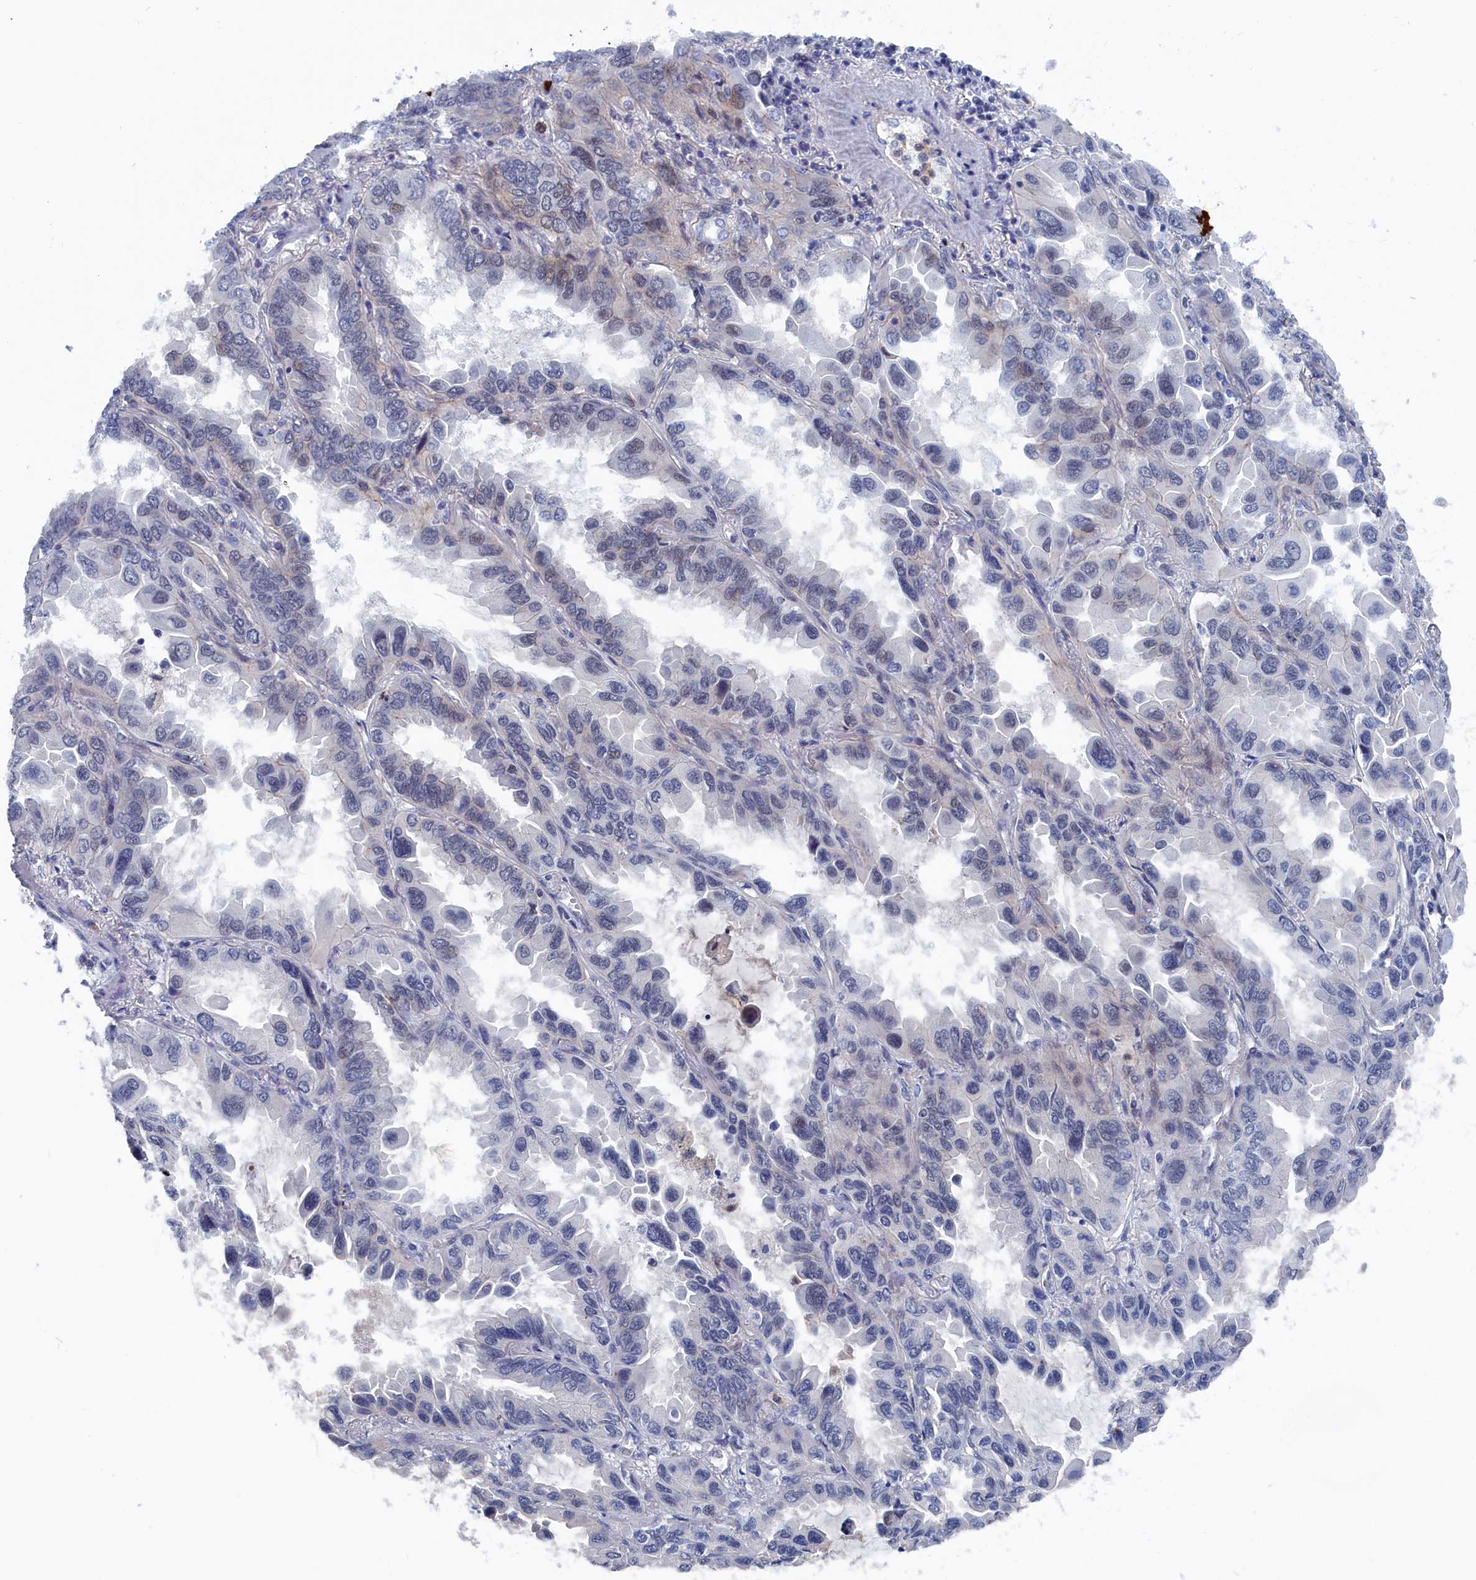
{"staining": {"intensity": "weak", "quantity": "<25%", "location": "nuclear"}, "tissue": "lung cancer", "cell_type": "Tumor cells", "image_type": "cancer", "snomed": [{"axis": "morphology", "description": "Adenocarcinoma, NOS"}, {"axis": "topography", "description": "Lung"}], "caption": "IHC of lung cancer demonstrates no staining in tumor cells.", "gene": "MARCHF3", "patient": {"sex": "male", "age": 64}}